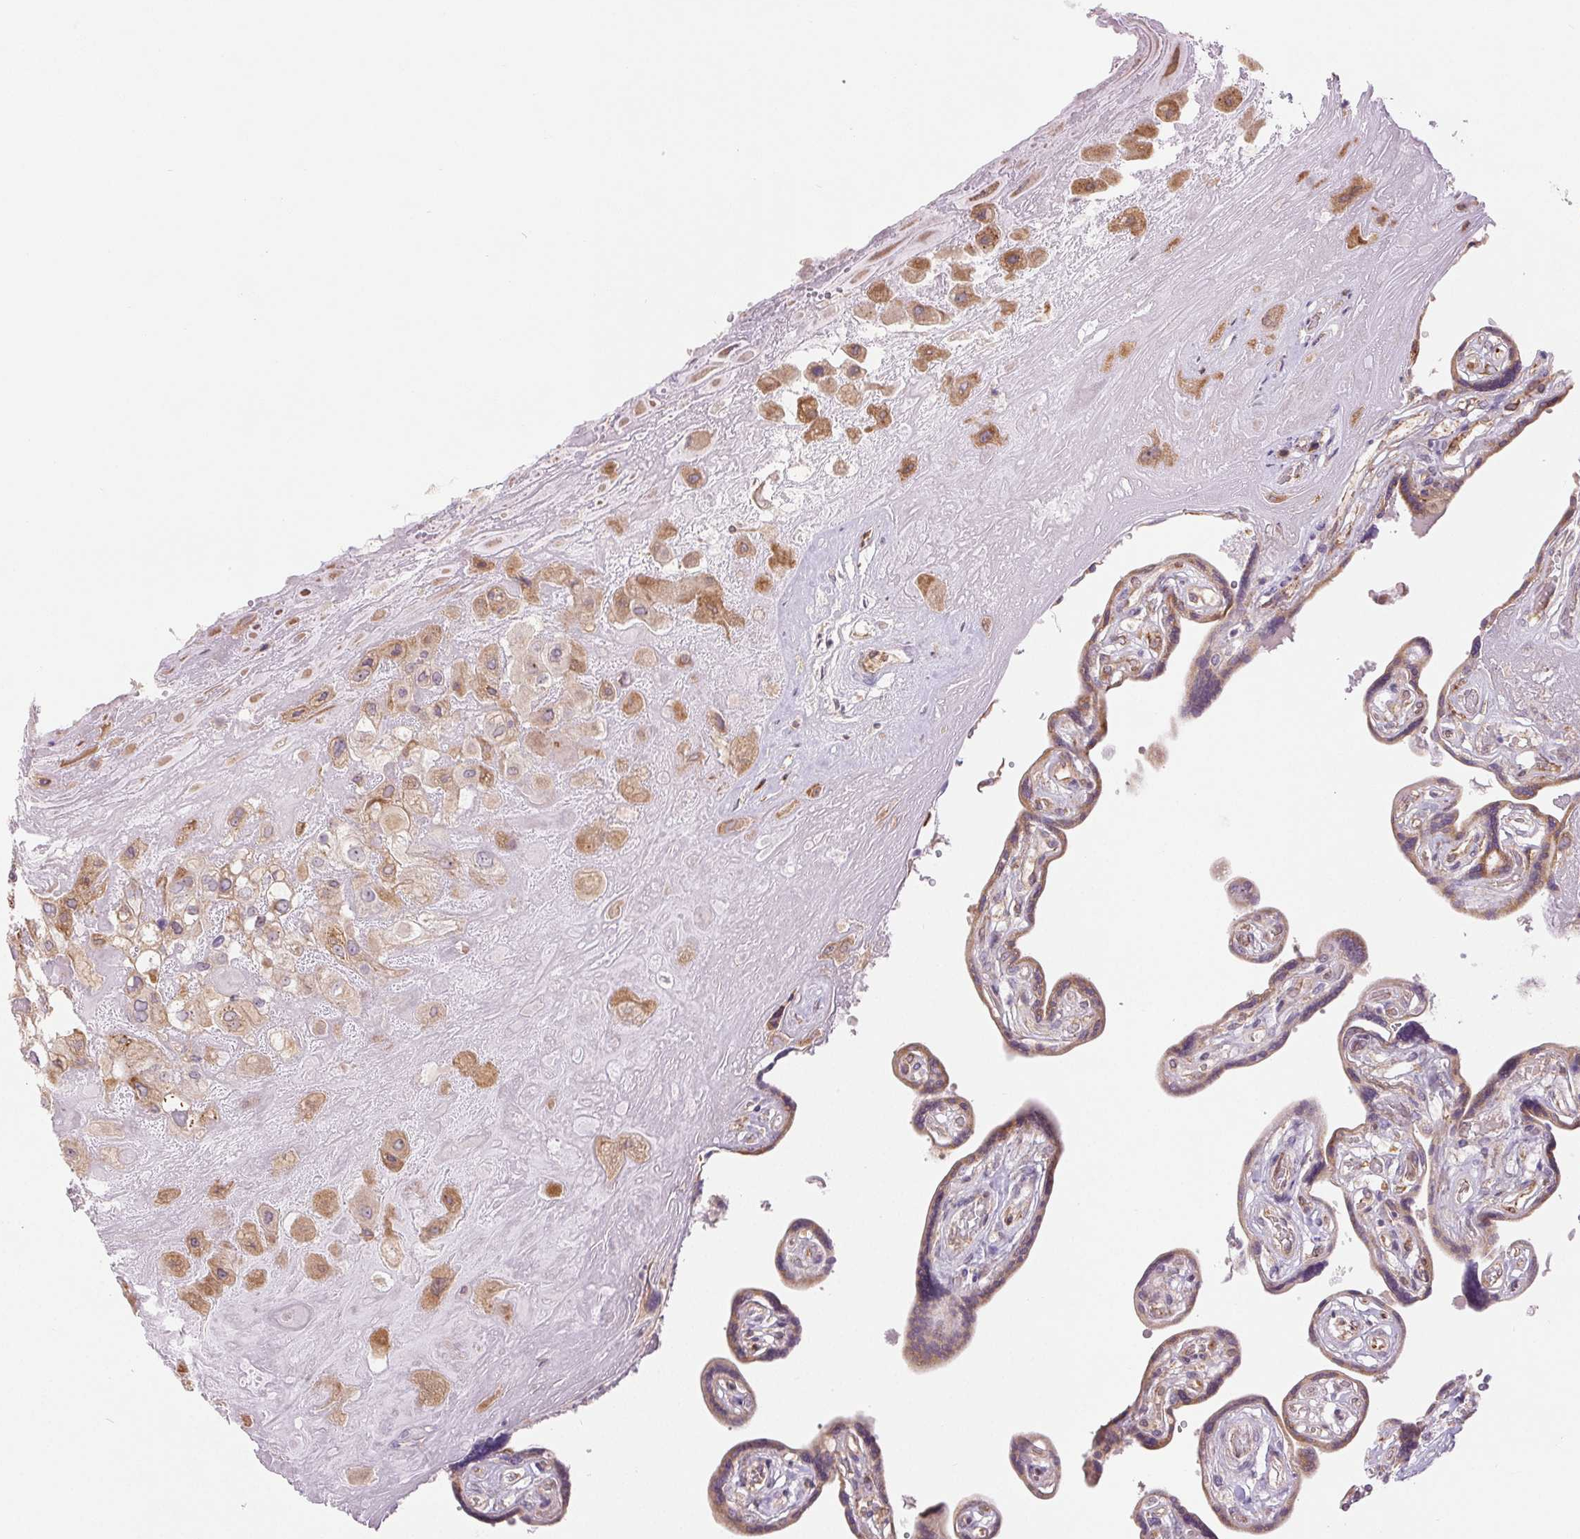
{"staining": {"intensity": "moderate", "quantity": ">75%", "location": "cytoplasmic/membranous"}, "tissue": "placenta", "cell_type": "Decidual cells", "image_type": "normal", "snomed": [{"axis": "morphology", "description": "Normal tissue, NOS"}, {"axis": "topography", "description": "Placenta"}], "caption": "The photomicrograph demonstrates staining of normal placenta, revealing moderate cytoplasmic/membranous protein staining (brown color) within decidual cells. (IHC, brightfield microscopy, high magnification).", "gene": "METTL17", "patient": {"sex": "female", "age": 32}}